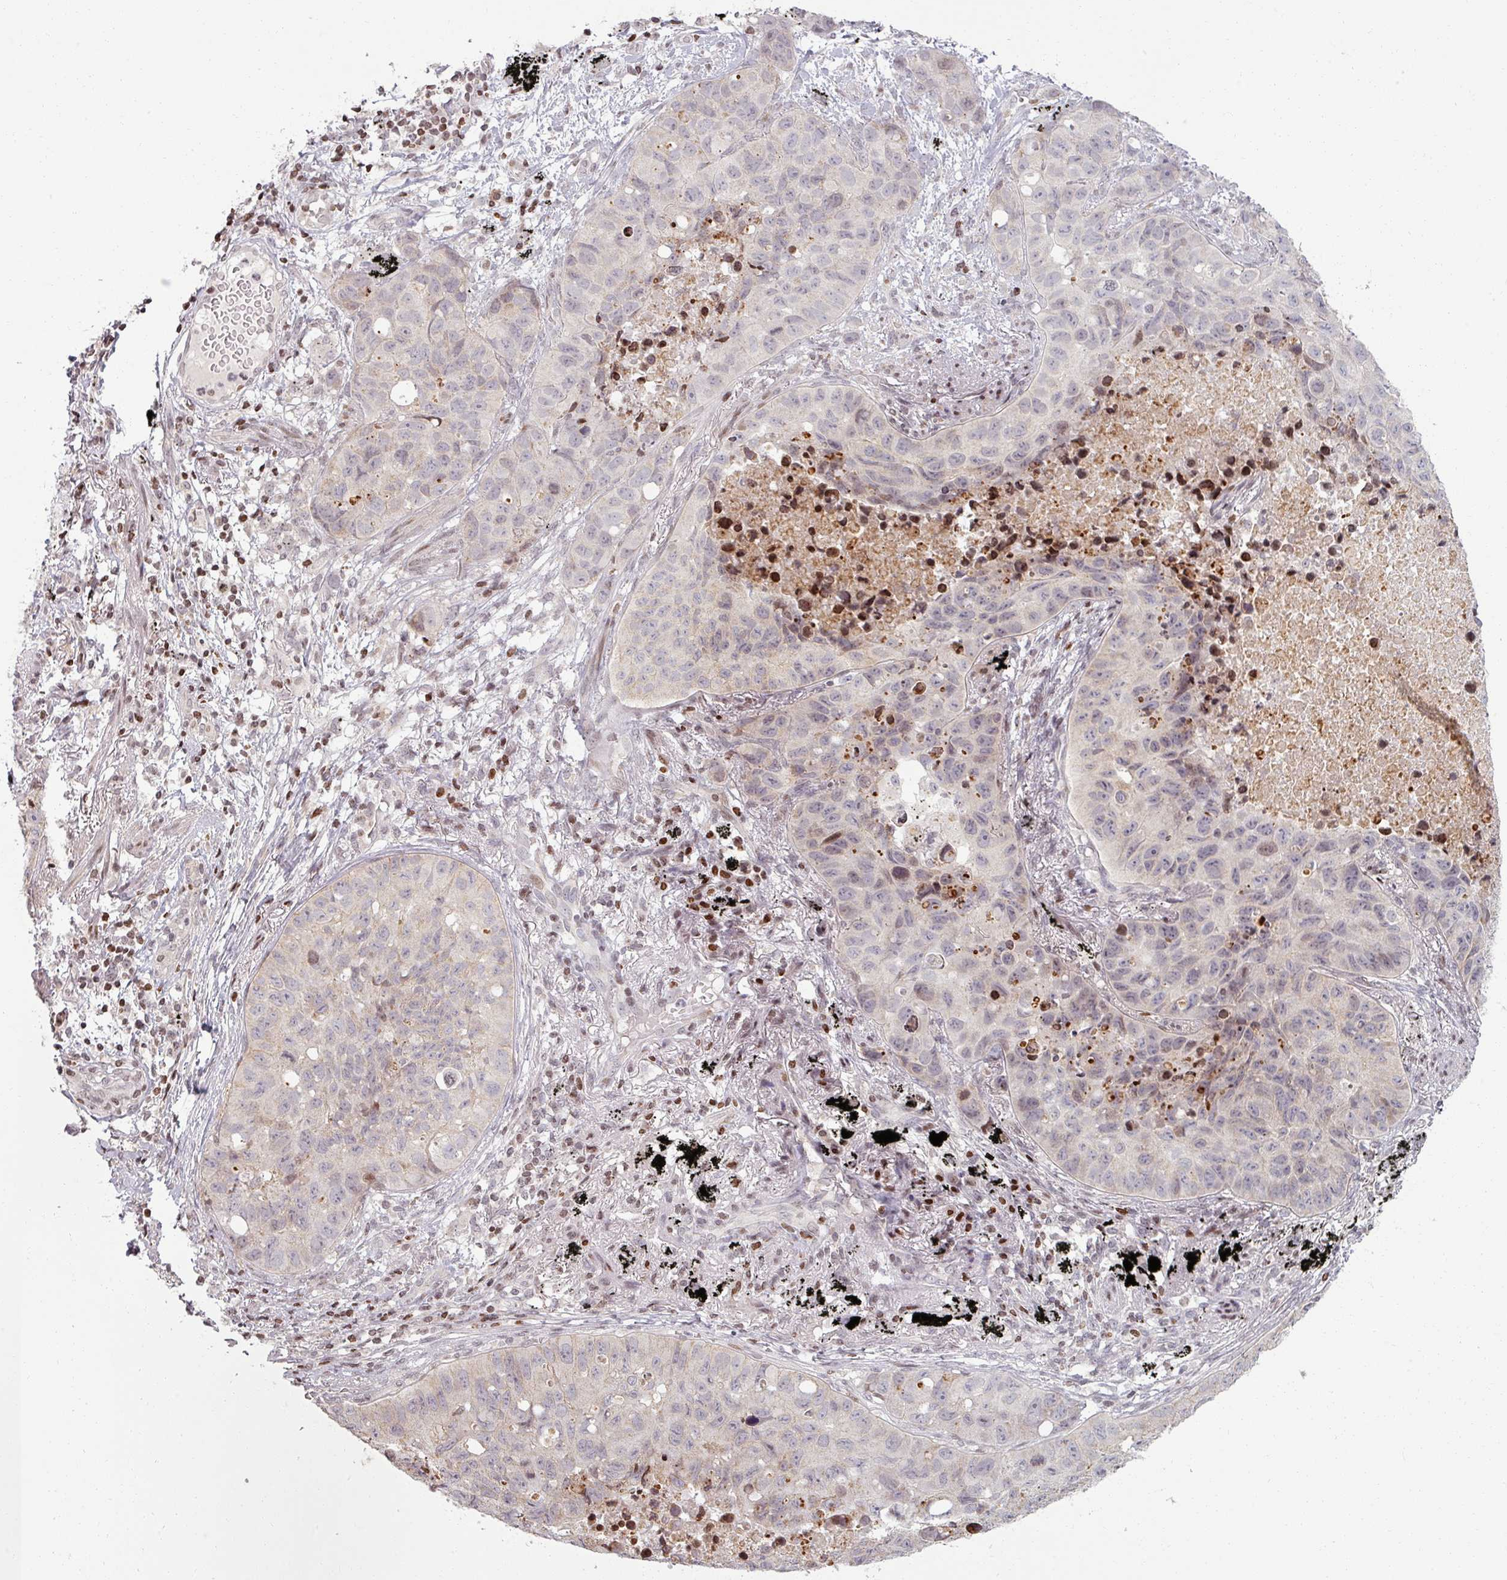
{"staining": {"intensity": "weak", "quantity": "<25%", "location": "nuclear"}, "tissue": "lung cancer", "cell_type": "Tumor cells", "image_type": "cancer", "snomed": [{"axis": "morphology", "description": "Squamous cell carcinoma, NOS"}, {"axis": "topography", "description": "Lung"}], "caption": "Squamous cell carcinoma (lung) was stained to show a protein in brown. There is no significant expression in tumor cells.", "gene": "NCOR1", "patient": {"sex": "male", "age": 60}}